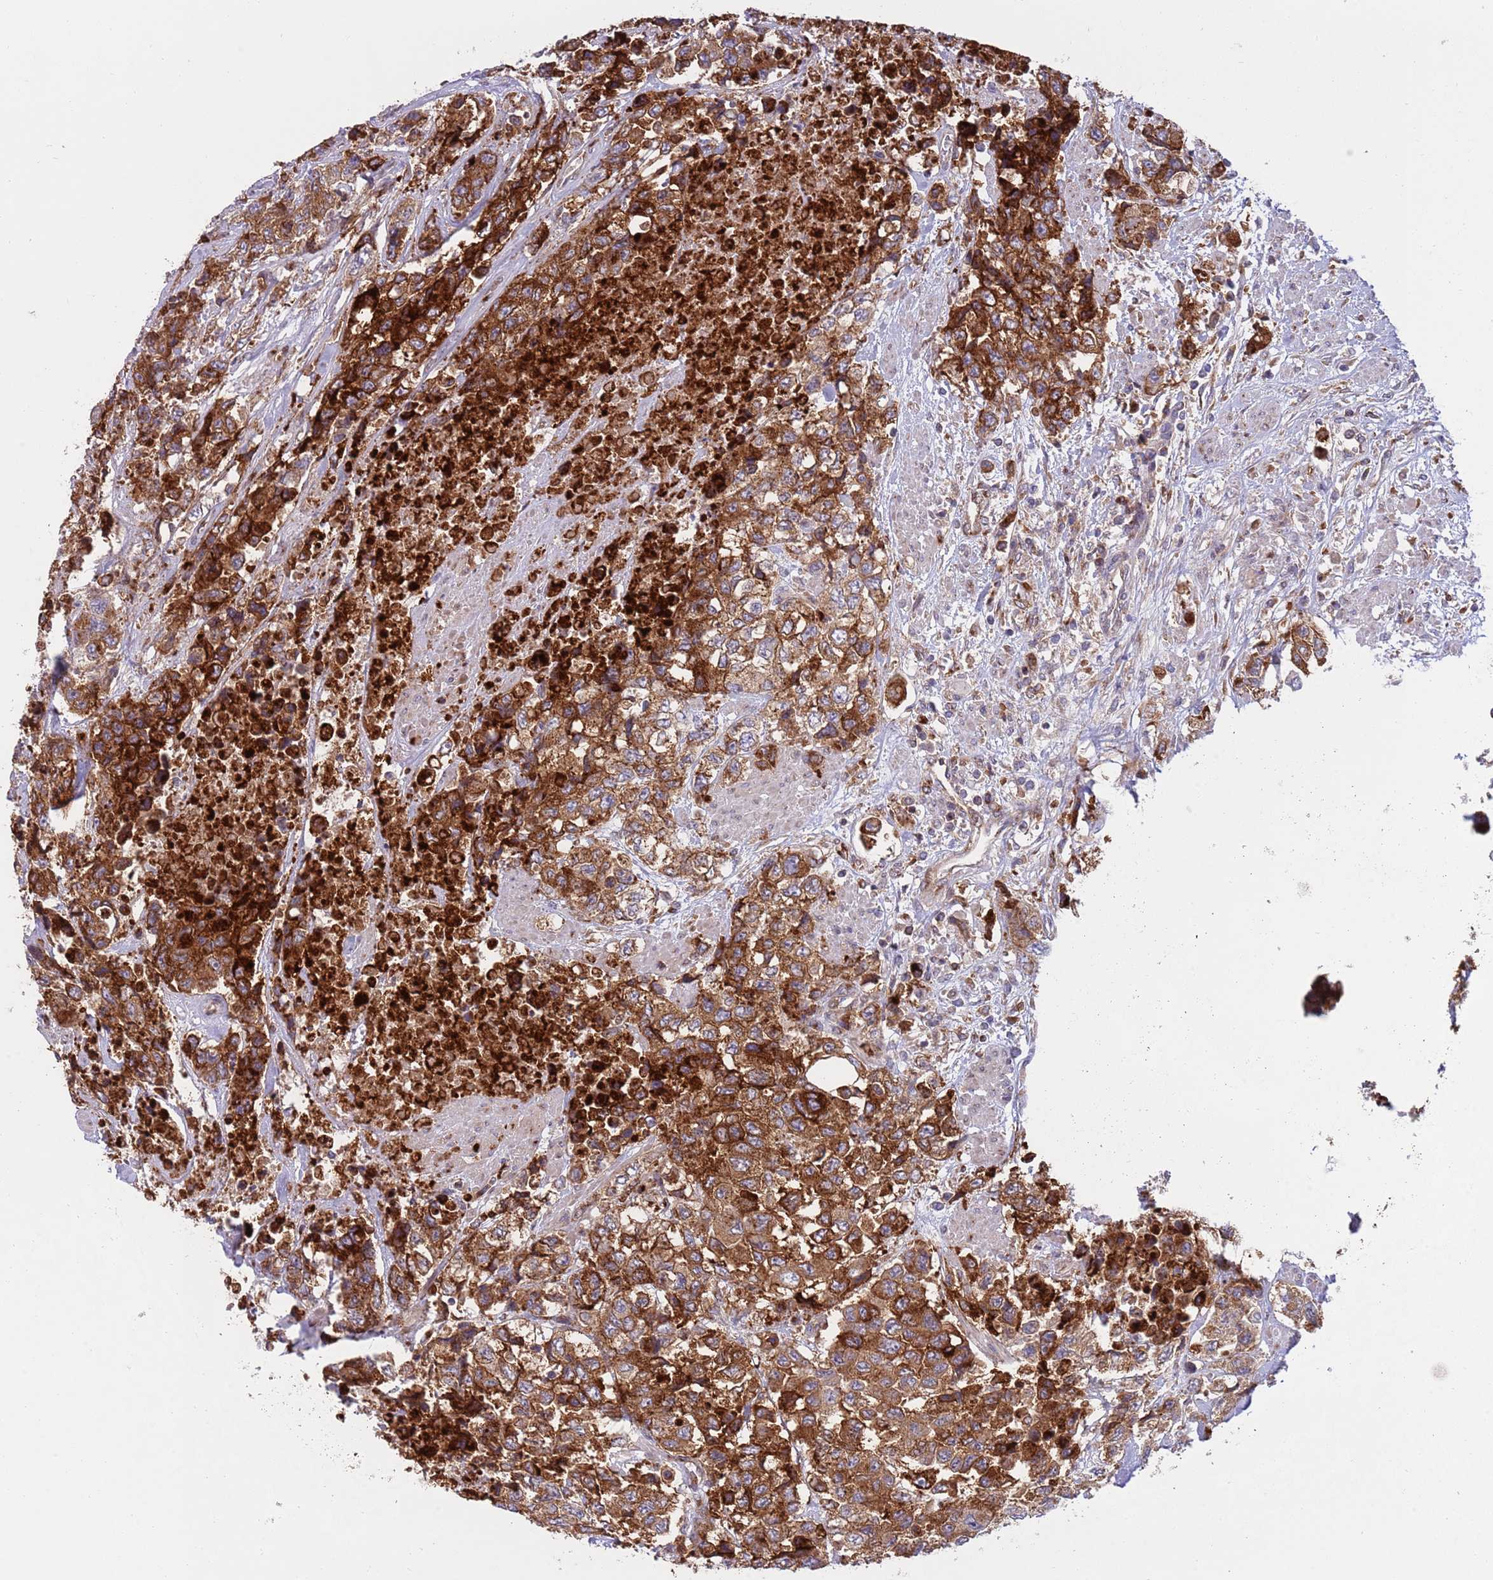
{"staining": {"intensity": "strong", "quantity": ">75%", "location": "cytoplasmic/membranous"}, "tissue": "urothelial cancer", "cell_type": "Tumor cells", "image_type": "cancer", "snomed": [{"axis": "morphology", "description": "Urothelial carcinoma, High grade"}, {"axis": "topography", "description": "Urinary bladder"}], "caption": "The immunohistochemical stain highlights strong cytoplasmic/membranous positivity in tumor cells of high-grade urothelial carcinoma tissue.", "gene": "BTBD7", "patient": {"sex": "female", "age": 78}}